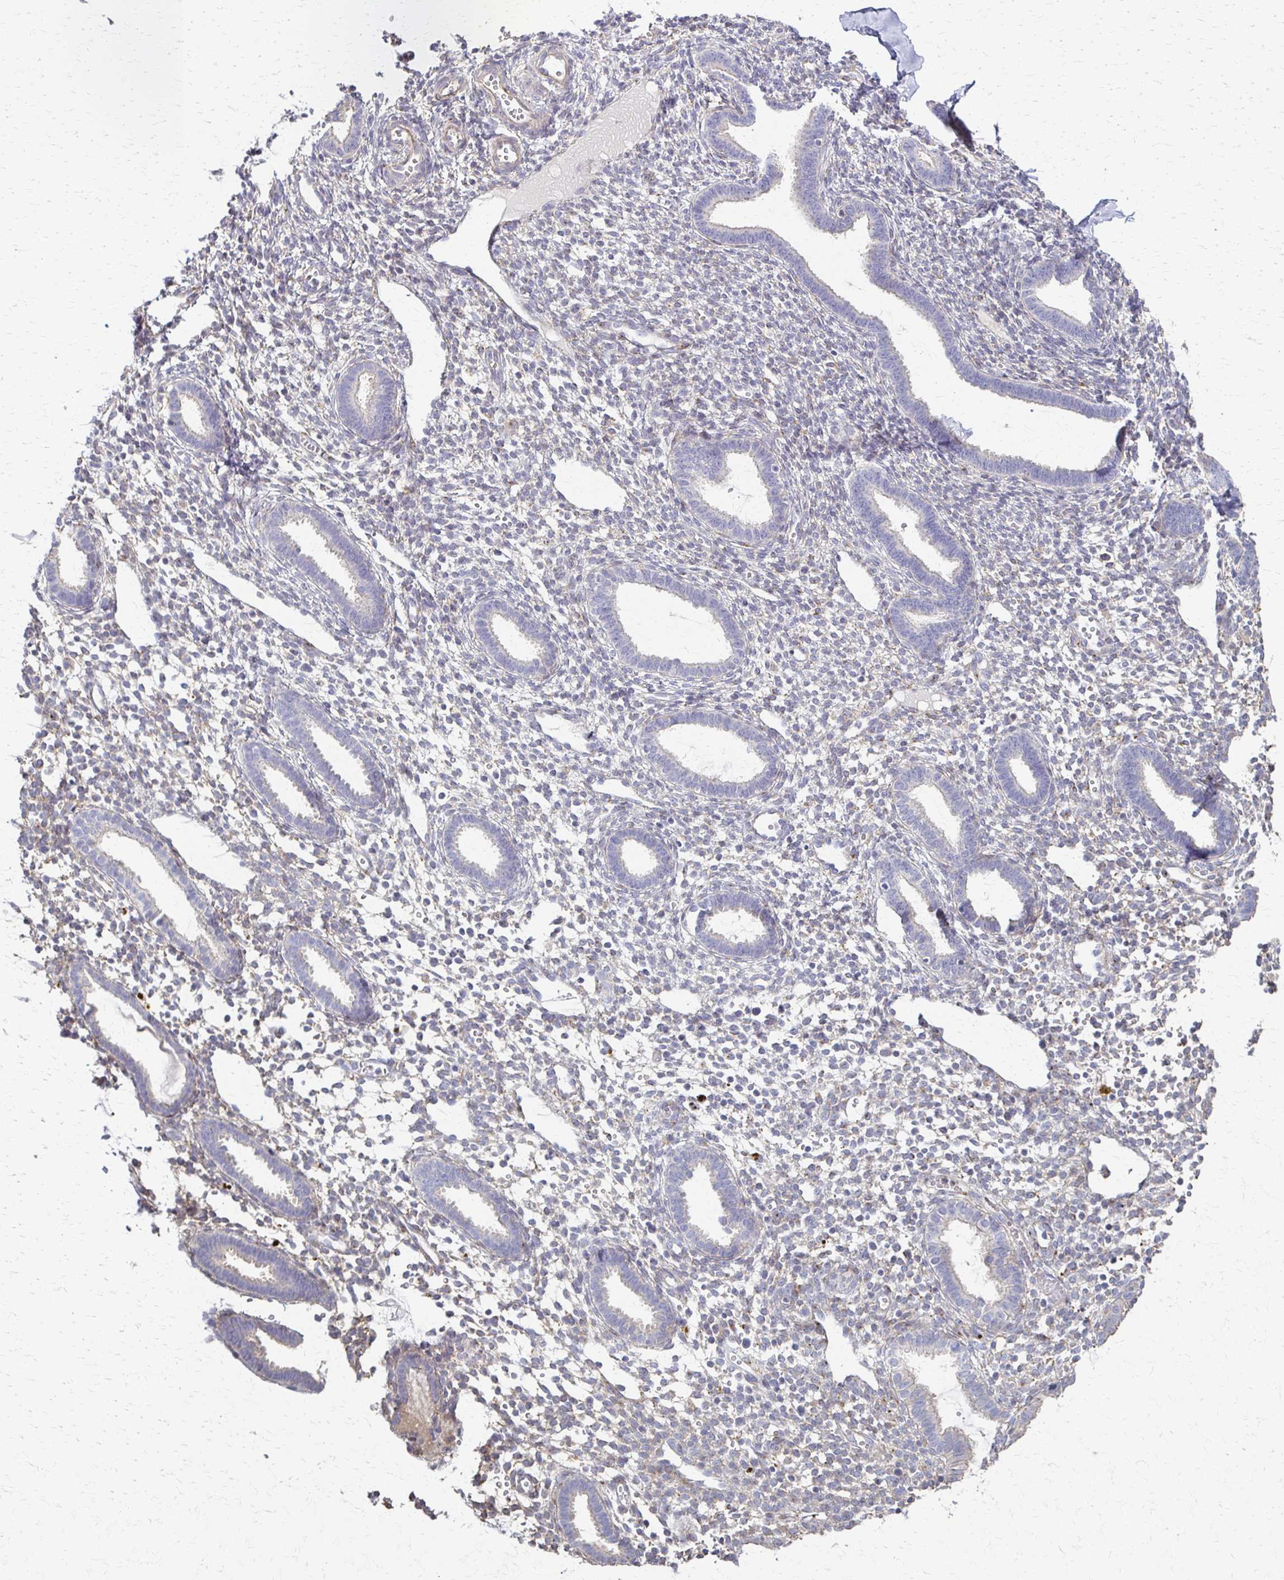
{"staining": {"intensity": "negative", "quantity": "none", "location": "none"}, "tissue": "endometrium", "cell_type": "Cells in endometrial stroma", "image_type": "normal", "snomed": [{"axis": "morphology", "description": "Normal tissue, NOS"}, {"axis": "topography", "description": "Endometrium"}], "caption": "Immunohistochemistry image of benign endometrium stained for a protein (brown), which displays no positivity in cells in endometrial stroma. (Stains: DAB immunohistochemistry (IHC) with hematoxylin counter stain, Microscopy: brightfield microscopy at high magnification).", "gene": "C1QTNF7", "patient": {"sex": "female", "age": 36}}